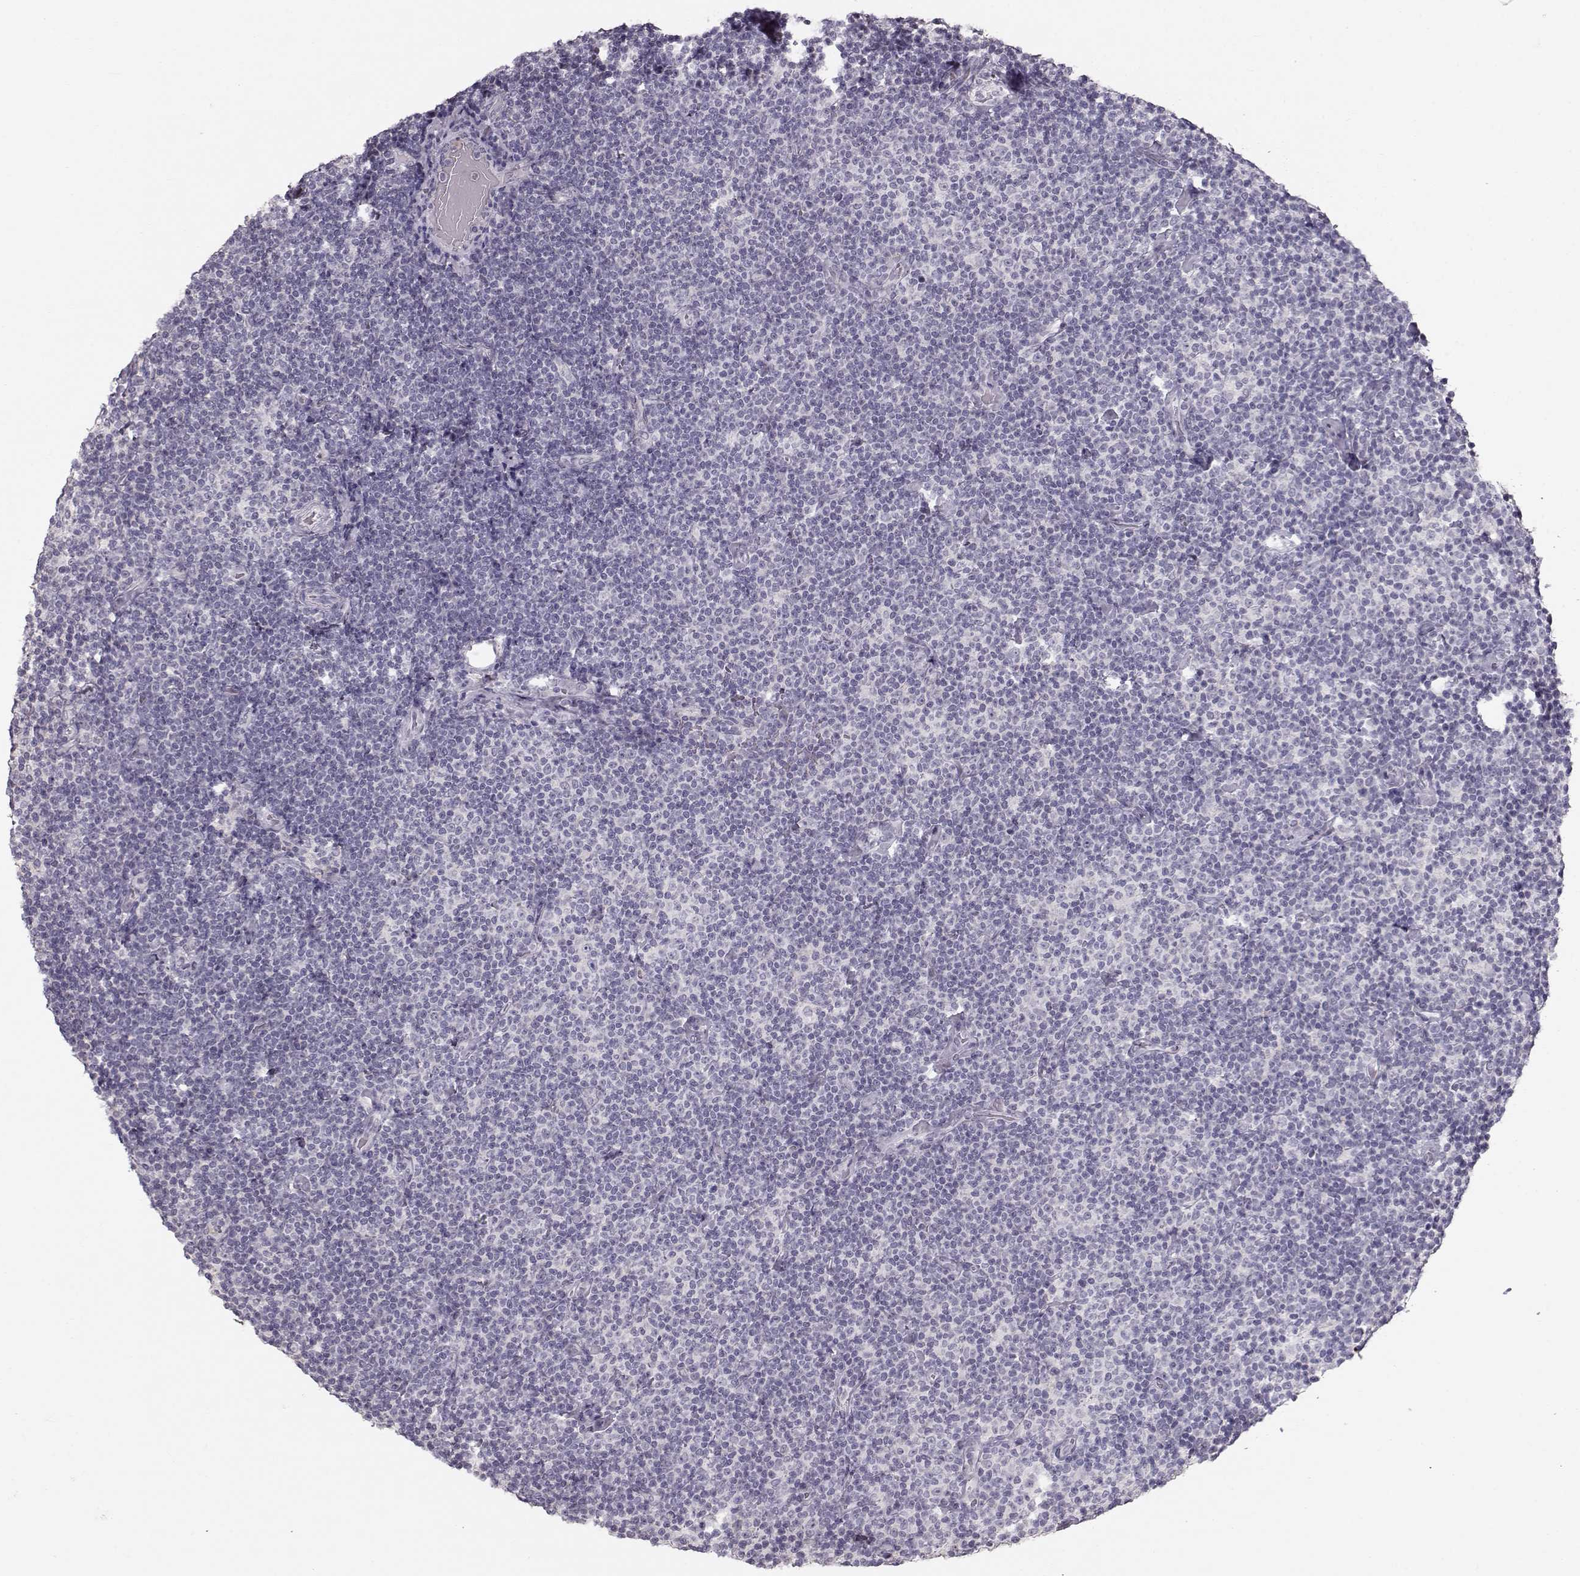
{"staining": {"intensity": "negative", "quantity": "none", "location": "none"}, "tissue": "lymphoma", "cell_type": "Tumor cells", "image_type": "cancer", "snomed": [{"axis": "morphology", "description": "Malignant lymphoma, non-Hodgkin's type, Low grade"}, {"axis": "topography", "description": "Lymph node"}], "caption": "A high-resolution image shows immunohistochemistry staining of malignant lymphoma, non-Hodgkin's type (low-grade), which shows no significant staining in tumor cells.", "gene": "POU1F1", "patient": {"sex": "male", "age": 81}}